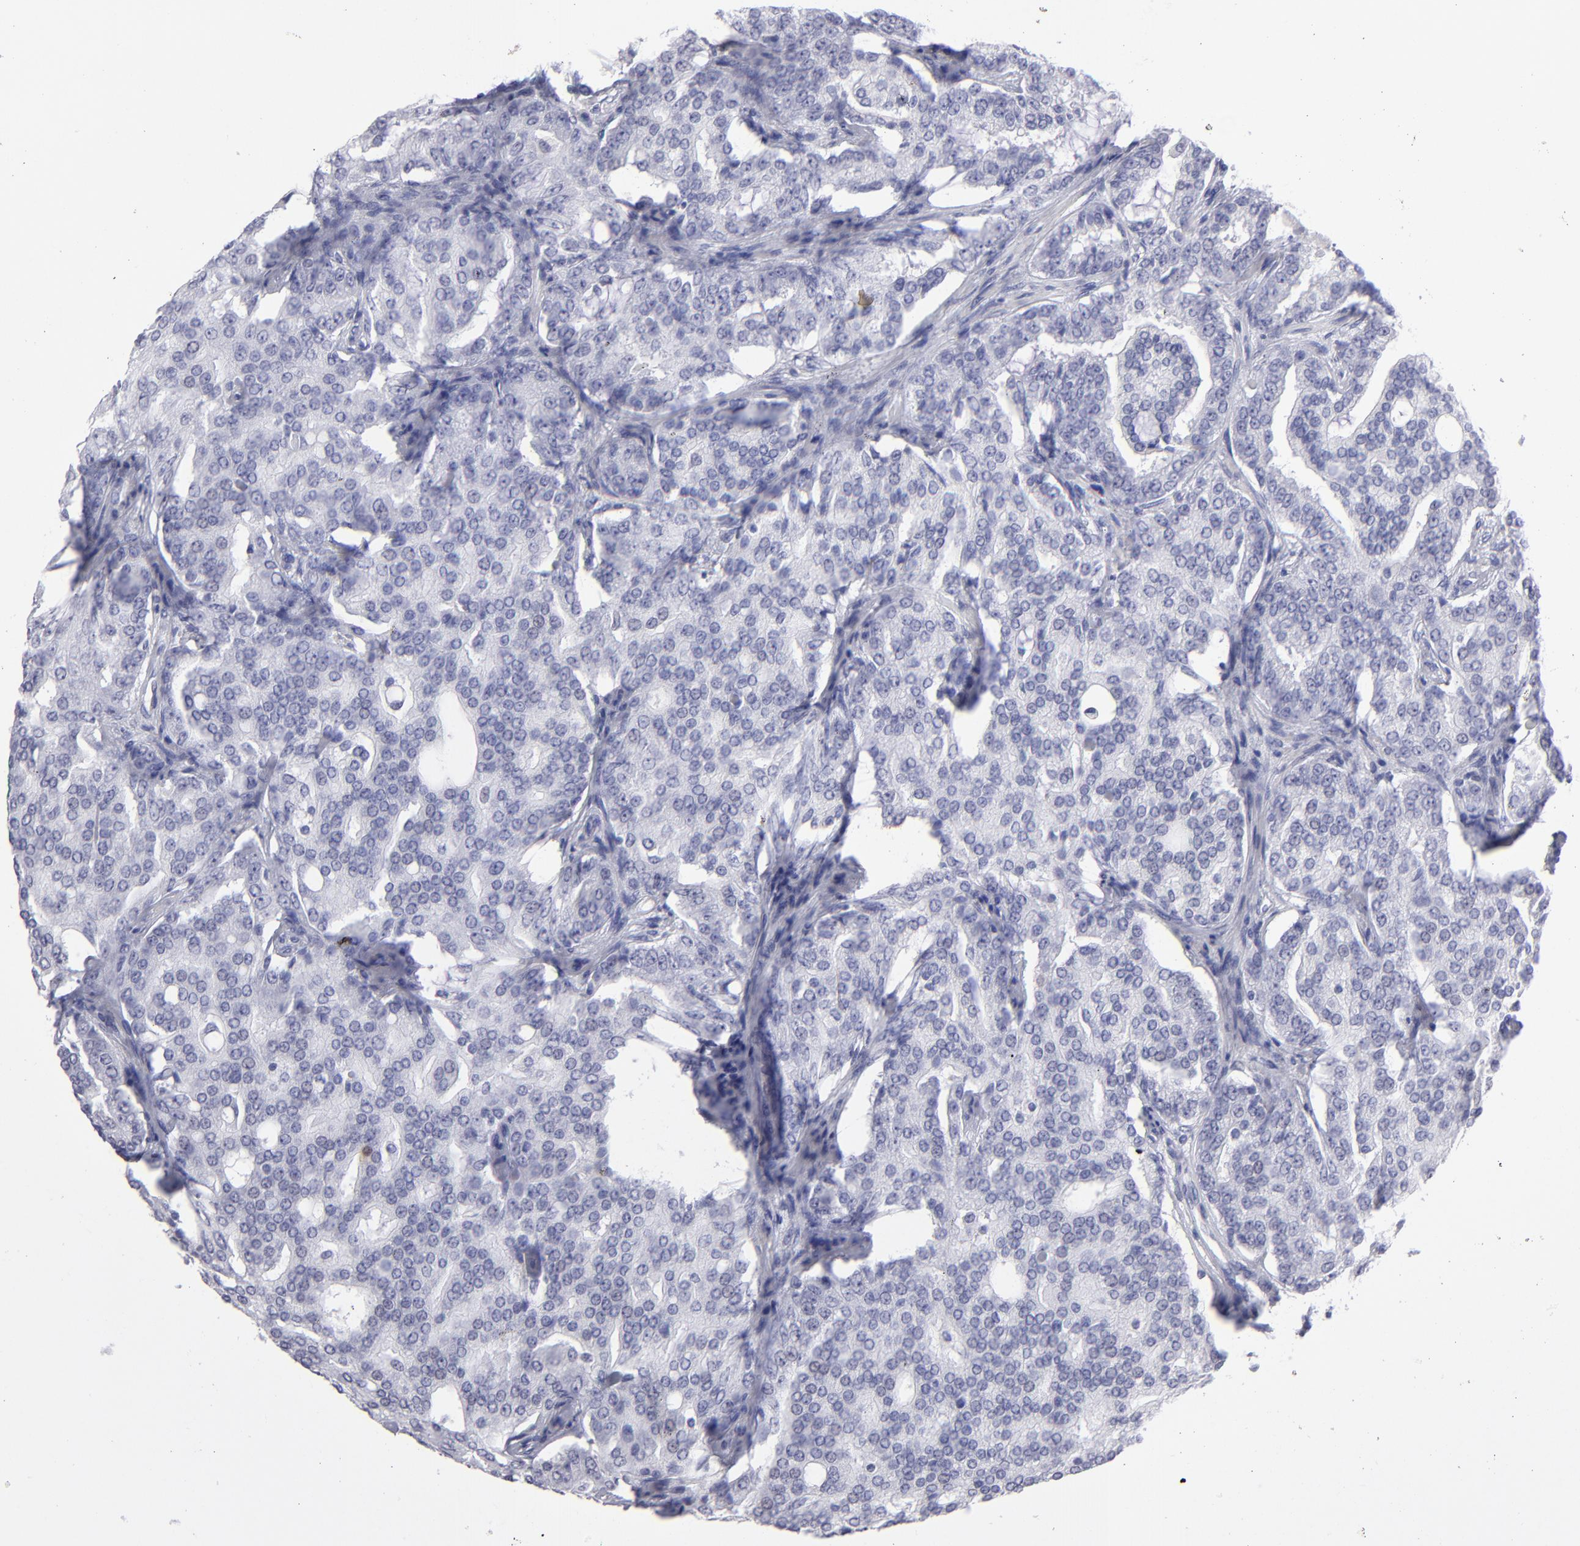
{"staining": {"intensity": "negative", "quantity": "none", "location": "none"}, "tissue": "prostate cancer", "cell_type": "Tumor cells", "image_type": "cancer", "snomed": [{"axis": "morphology", "description": "Adenocarcinoma, High grade"}, {"axis": "topography", "description": "Prostate"}], "caption": "IHC of prostate high-grade adenocarcinoma displays no positivity in tumor cells.", "gene": "ALDOB", "patient": {"sex": "male", "age": 72}}